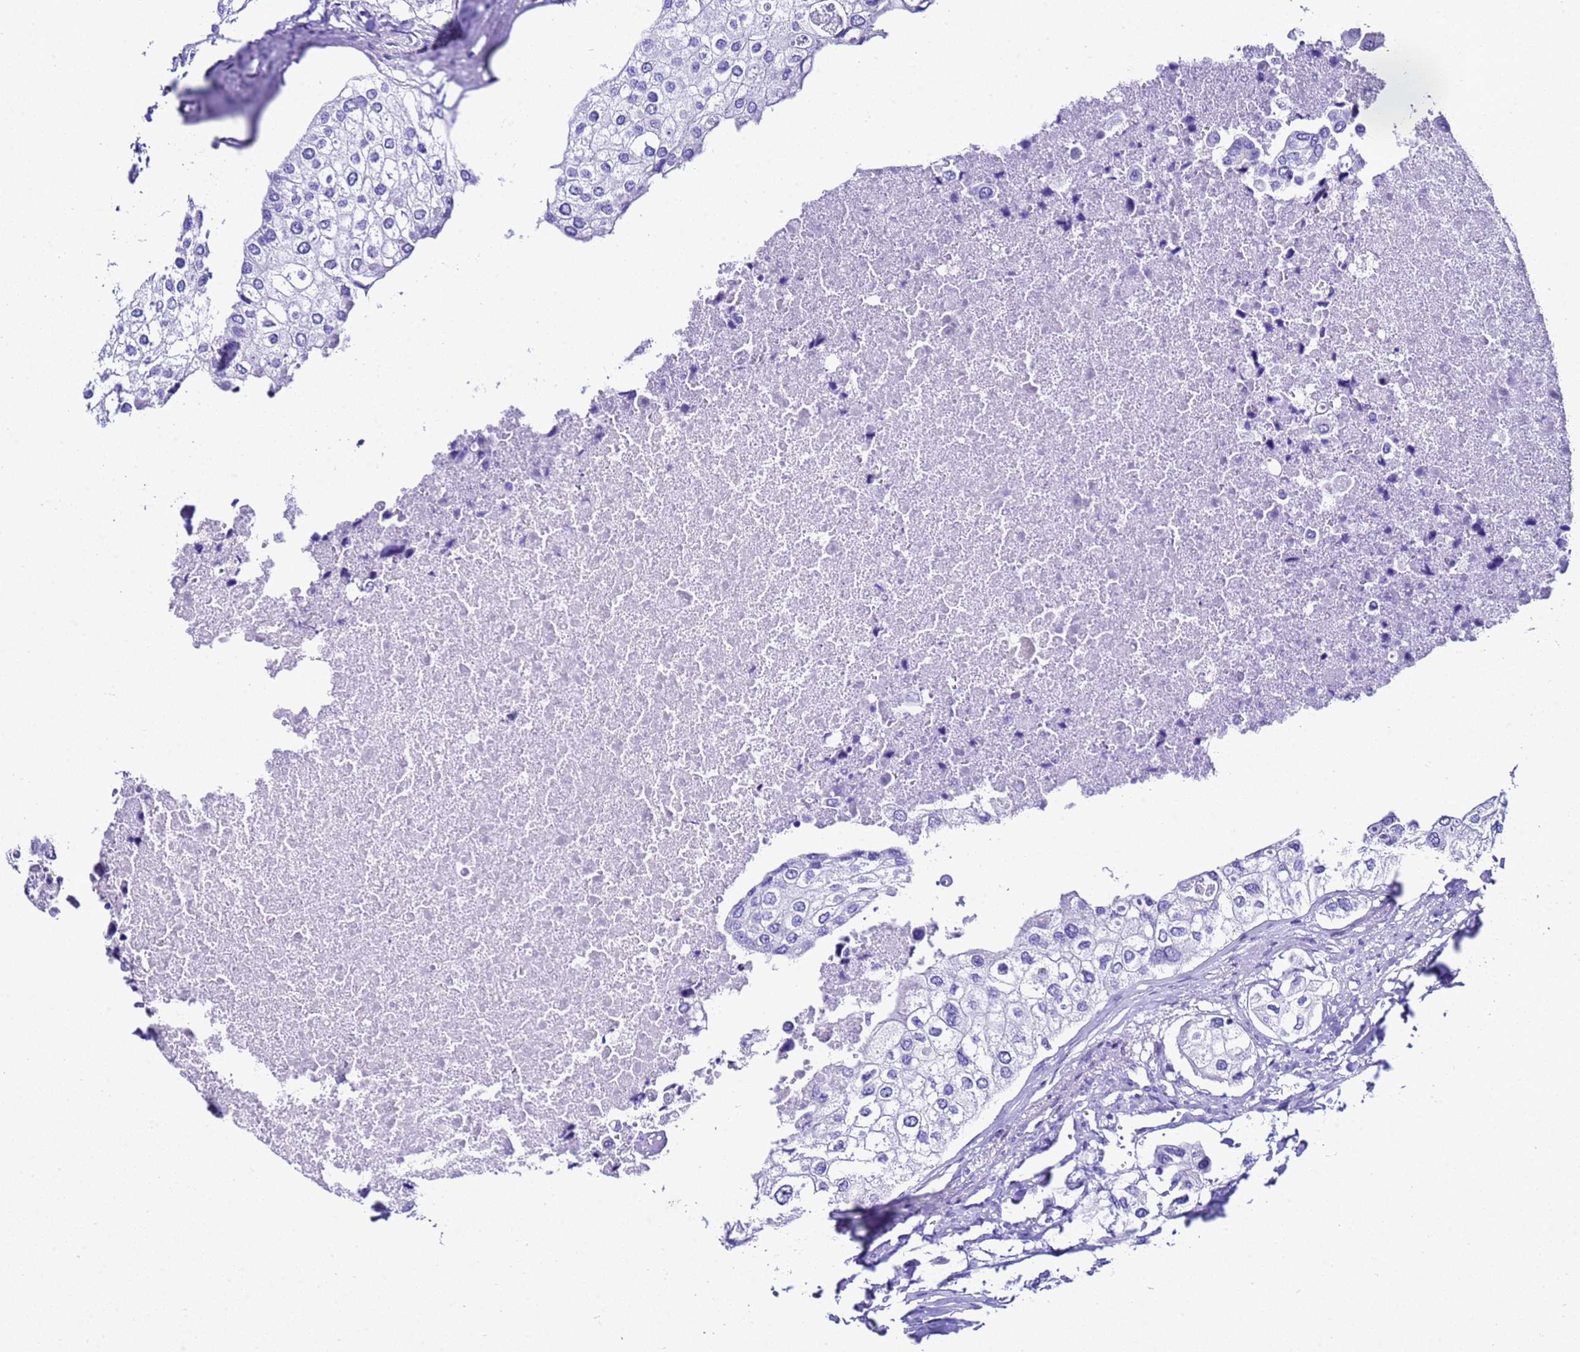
{"staining": {"intensity": "negative", "quantity": "none", "location": "none"}, "tissue": "urothelial cancer", "cell_type": "Tumor cells", "image_type": "cancer", "snomed": [{"axis": "morphology", "description": "Urothelial carcinoma, High grade"}, {"axis": "topography", "description": "Urinary bladder"}], "caption": "A high-resolution micrograph shows IHC staining of urothelial cancer, which reveals no significant positivity in tumor cells.", "gene": "UGT2B10", "patient": {"sex": "male", "age": 64}}